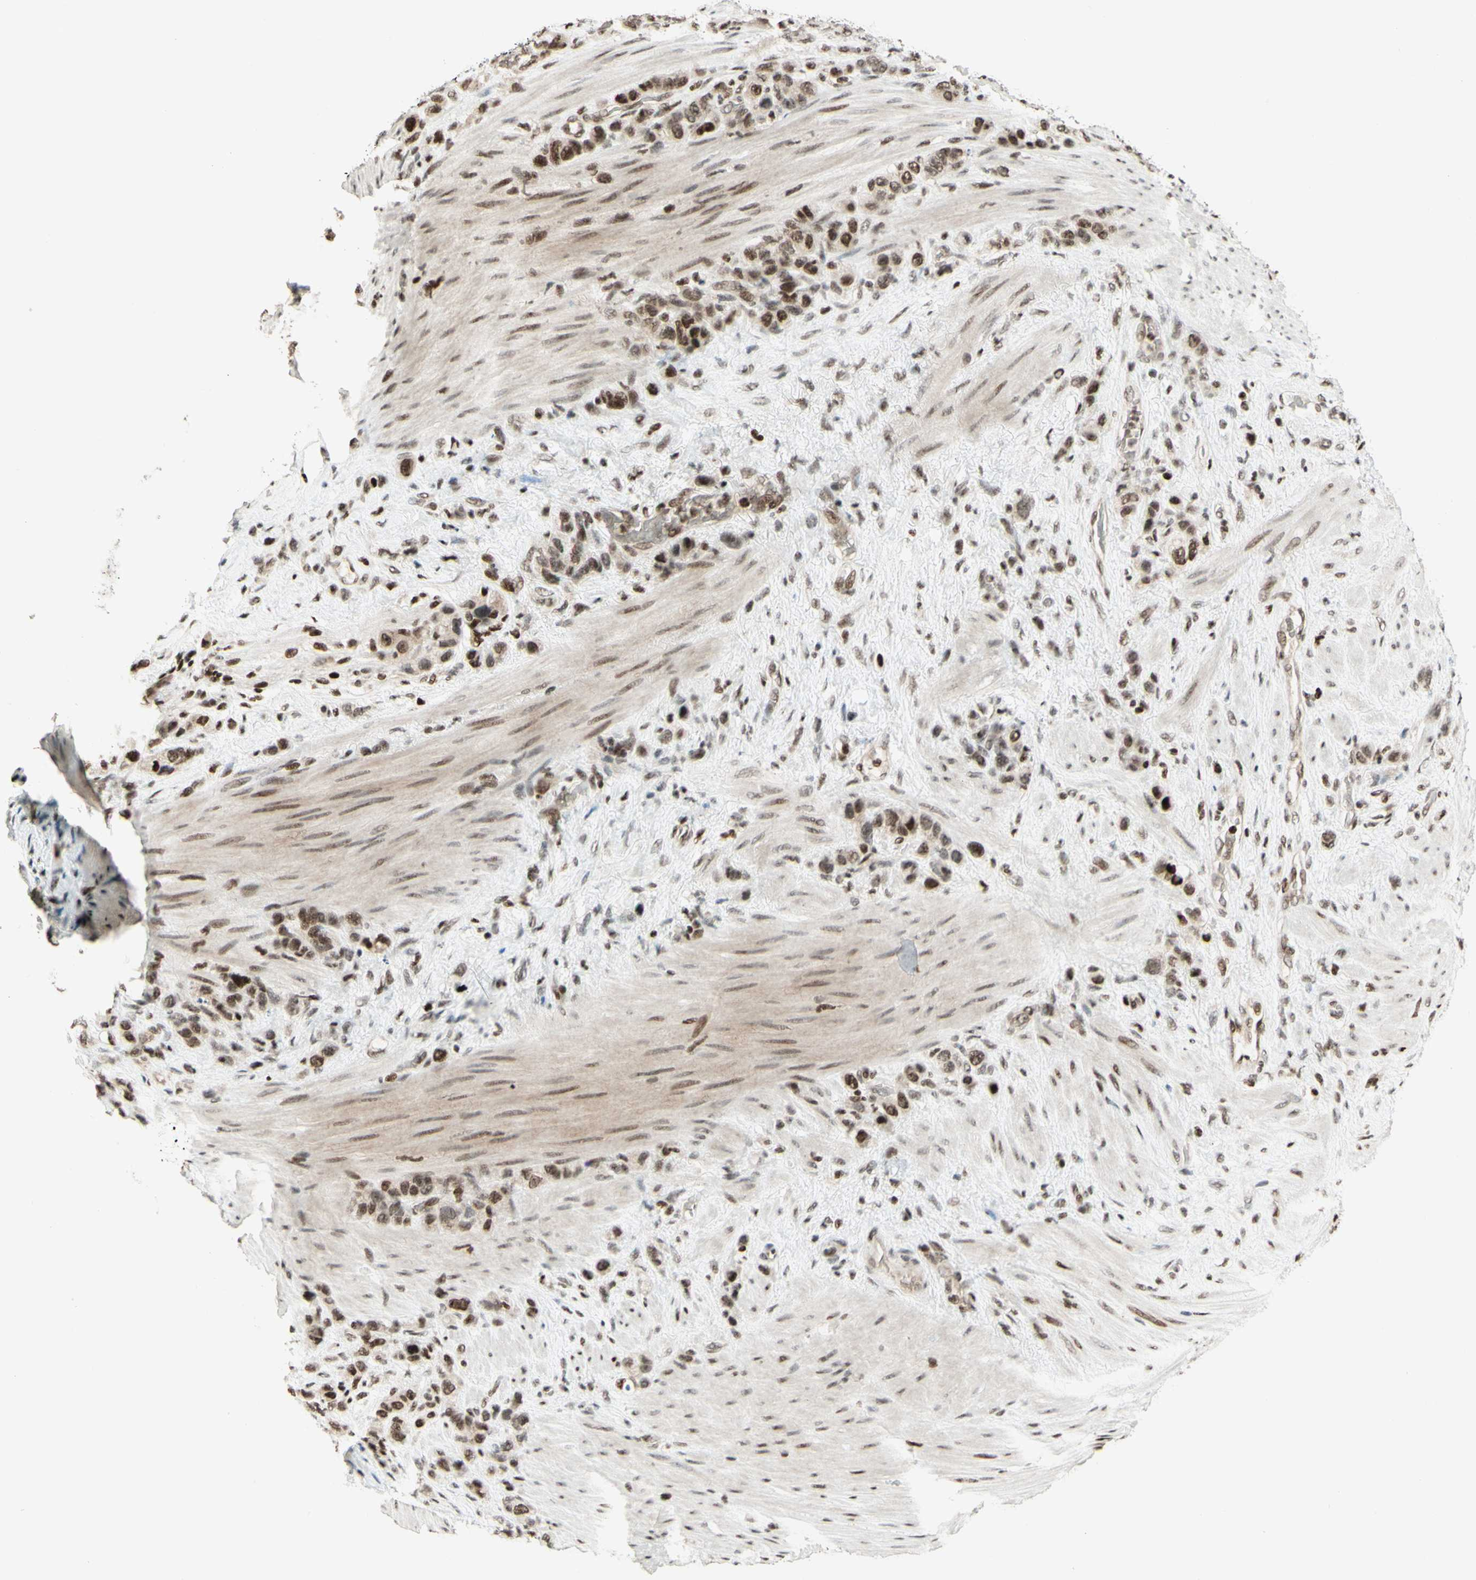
{"staining": {"intensity": "moderate", "quantity": ">75%", "location": "cytoplasmic/membranous,nuclear"}, "tissue": "stomach cancer", "cell_type": "Tumor cells", "image_type": "cancer", "snomed": [{"axis": "morphology", "description": "Adenocarcinoma, NOS"}, {"axis": "morphology", "description": "Adenocarcinoma, High grade"}, {"axis": "topography", "description": "Stomach, upper"}, {"axis": "topography", "description": "Stomach, lower"}], "caption": "A micrograph of stomach cancer stained for a protein exhibits moderate cytoplasmic/membranous and nuclear brown staining in tumor cells. Using DAB (brown) and hematoxylin (blue) stains, captured at high magnification using brightfield microscopy.", "gene": "CDKL5", "patient": {"sex": "female", "age": 65}}